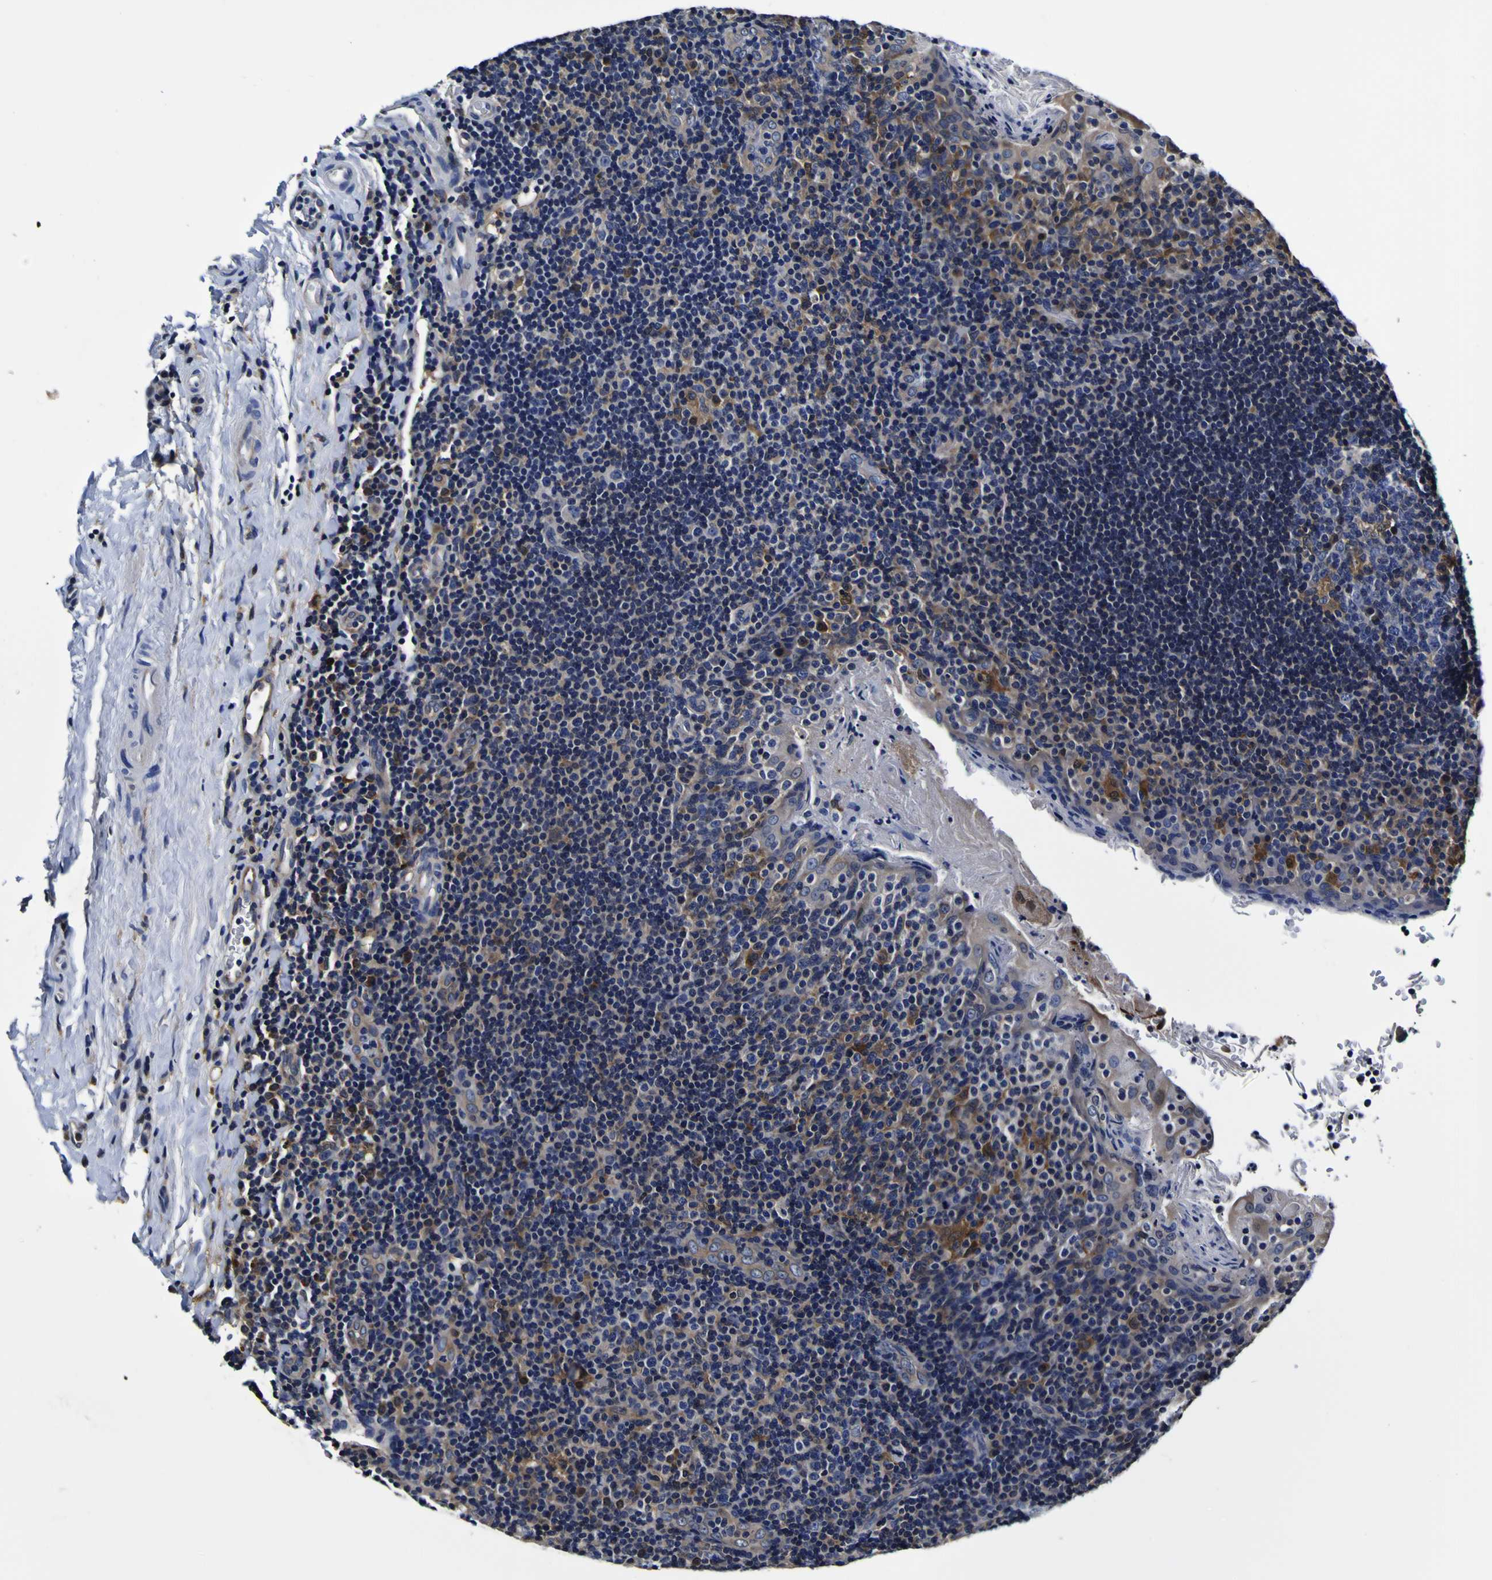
{"staining": {"intensity": "moderate", "quantity": "<25%", "location": "cytoplasmic/membranous"}, "tissue": "tonsil", "cell_type": "Germinal center cells", "image_type": "normal", "snomed": [{"axis": "morphology", "description": "Normal tissue, NOS"}, {"axis": "topography", "description": "Tonsil"}], "caption": "Protein staining of benign tonsil demonstrates moderate cytoplasmic/membranous expression in about <25% of germinal center cells.", "gene": "GPX1", "patient": {"sex": "male", "age": 17}}